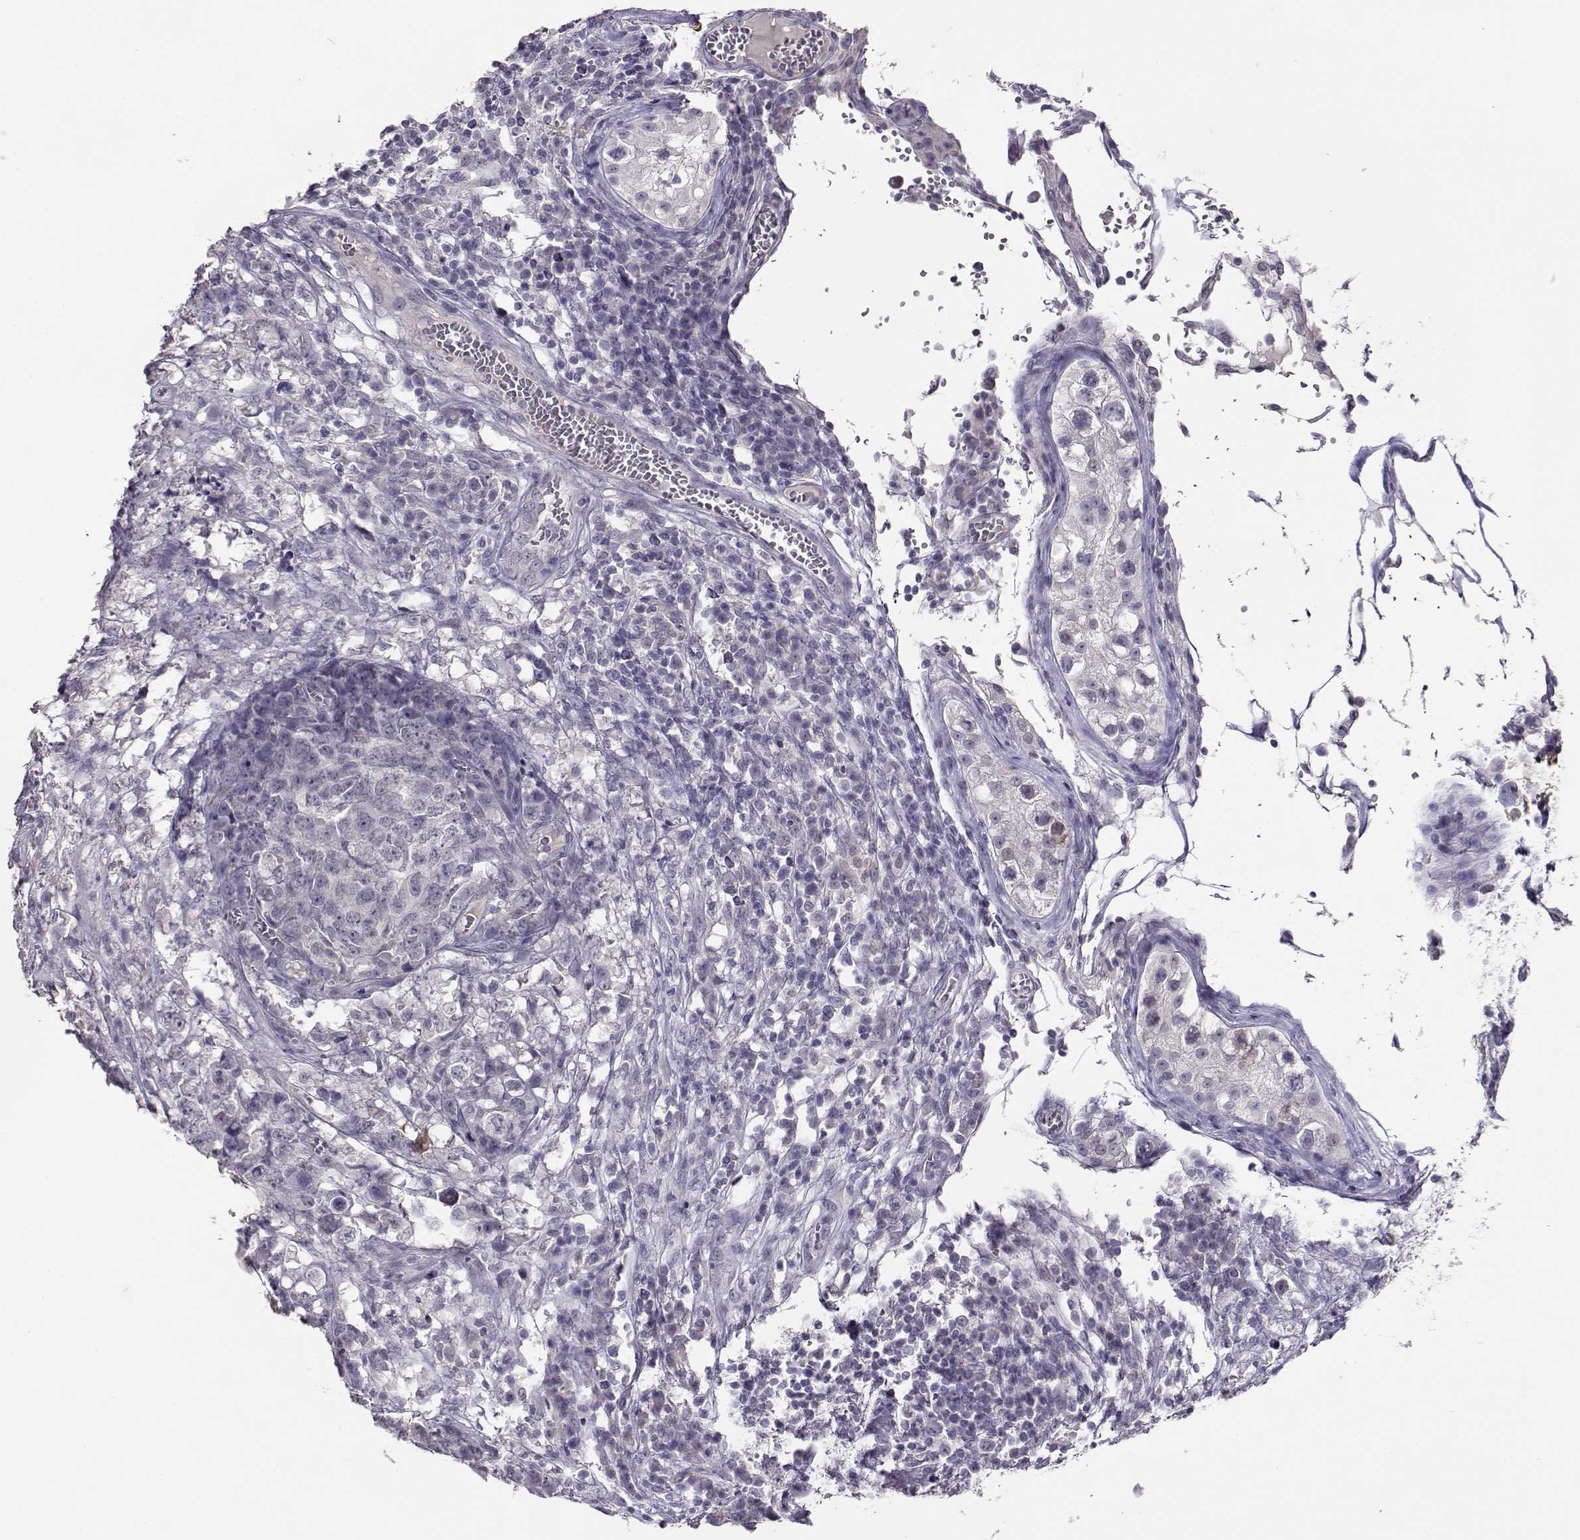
{"staining": {"intensity": "negative", "quantity": "none", "location": "none"}, "tissue": "testis cancer", "cell_type": "Tumor cells", "image_type": "cancer", "snomed": [{"axis": "morphology", "description": "Carcinoma, Embryonal, NOS"}, {"axis": "topography", "description": "Testis"}], "caption": "The image displays no significant expression in tumor cells of embryonal carcinoma (testis). (Brightfield microscopy of DAB immunohistochemistry at high magnification).", "gene": "RHOXF2", "patient": {"sex": "male", "age": 23}}